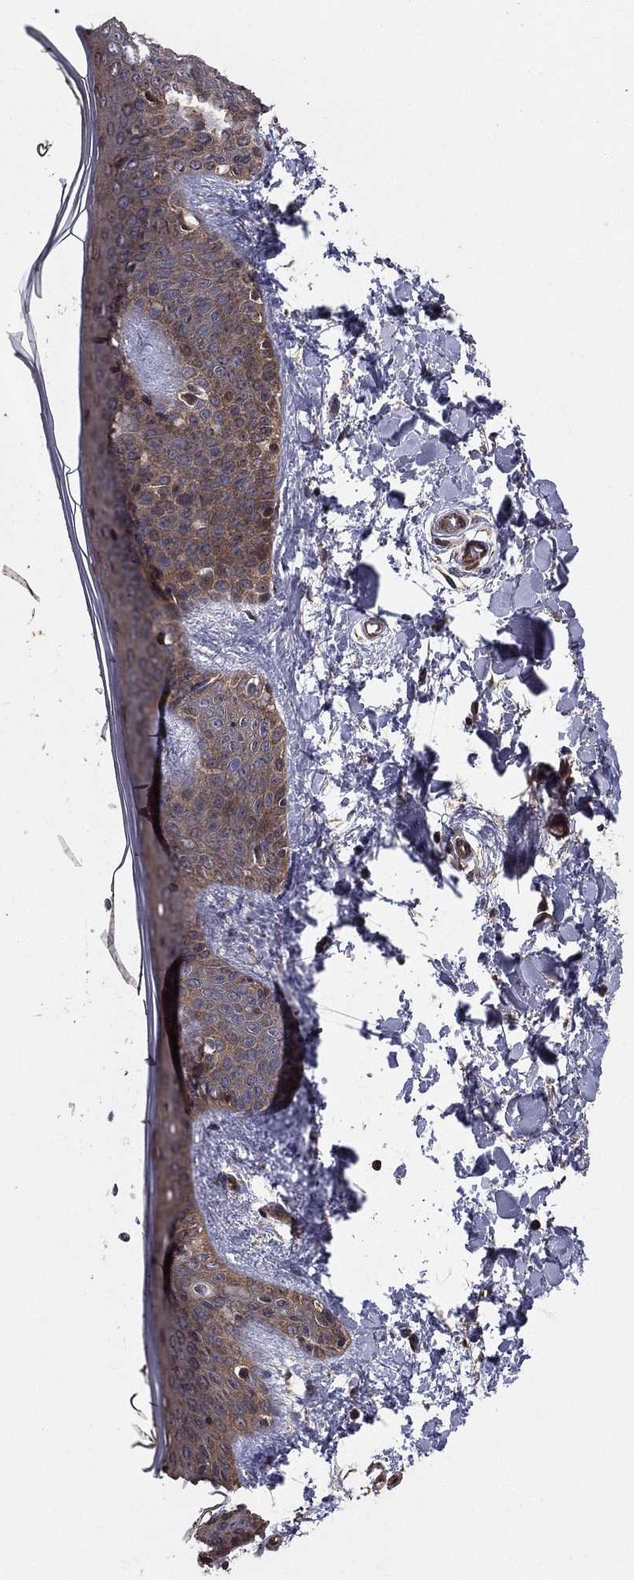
{"staining": {"intensity": "moderate", "quantity": "<25%", "location": "cytoplasmic/membranous"}, "tissue": "skin", "cell_type": "Fibroblasts", "image_type": "normal", "snomed": [{"axis": "morphology", "description": "Normal tissue, NOS"}, {"axis": "topography", "description": "Skin"}], "caption": "Benign skin demonstrates moderate cytoplasmic/membranous staining in about <25% of fibroblasts, visualized by immunohistochemistry.", "gene": "BABAM2", "patient": {"sex": "female", "age": 34}}